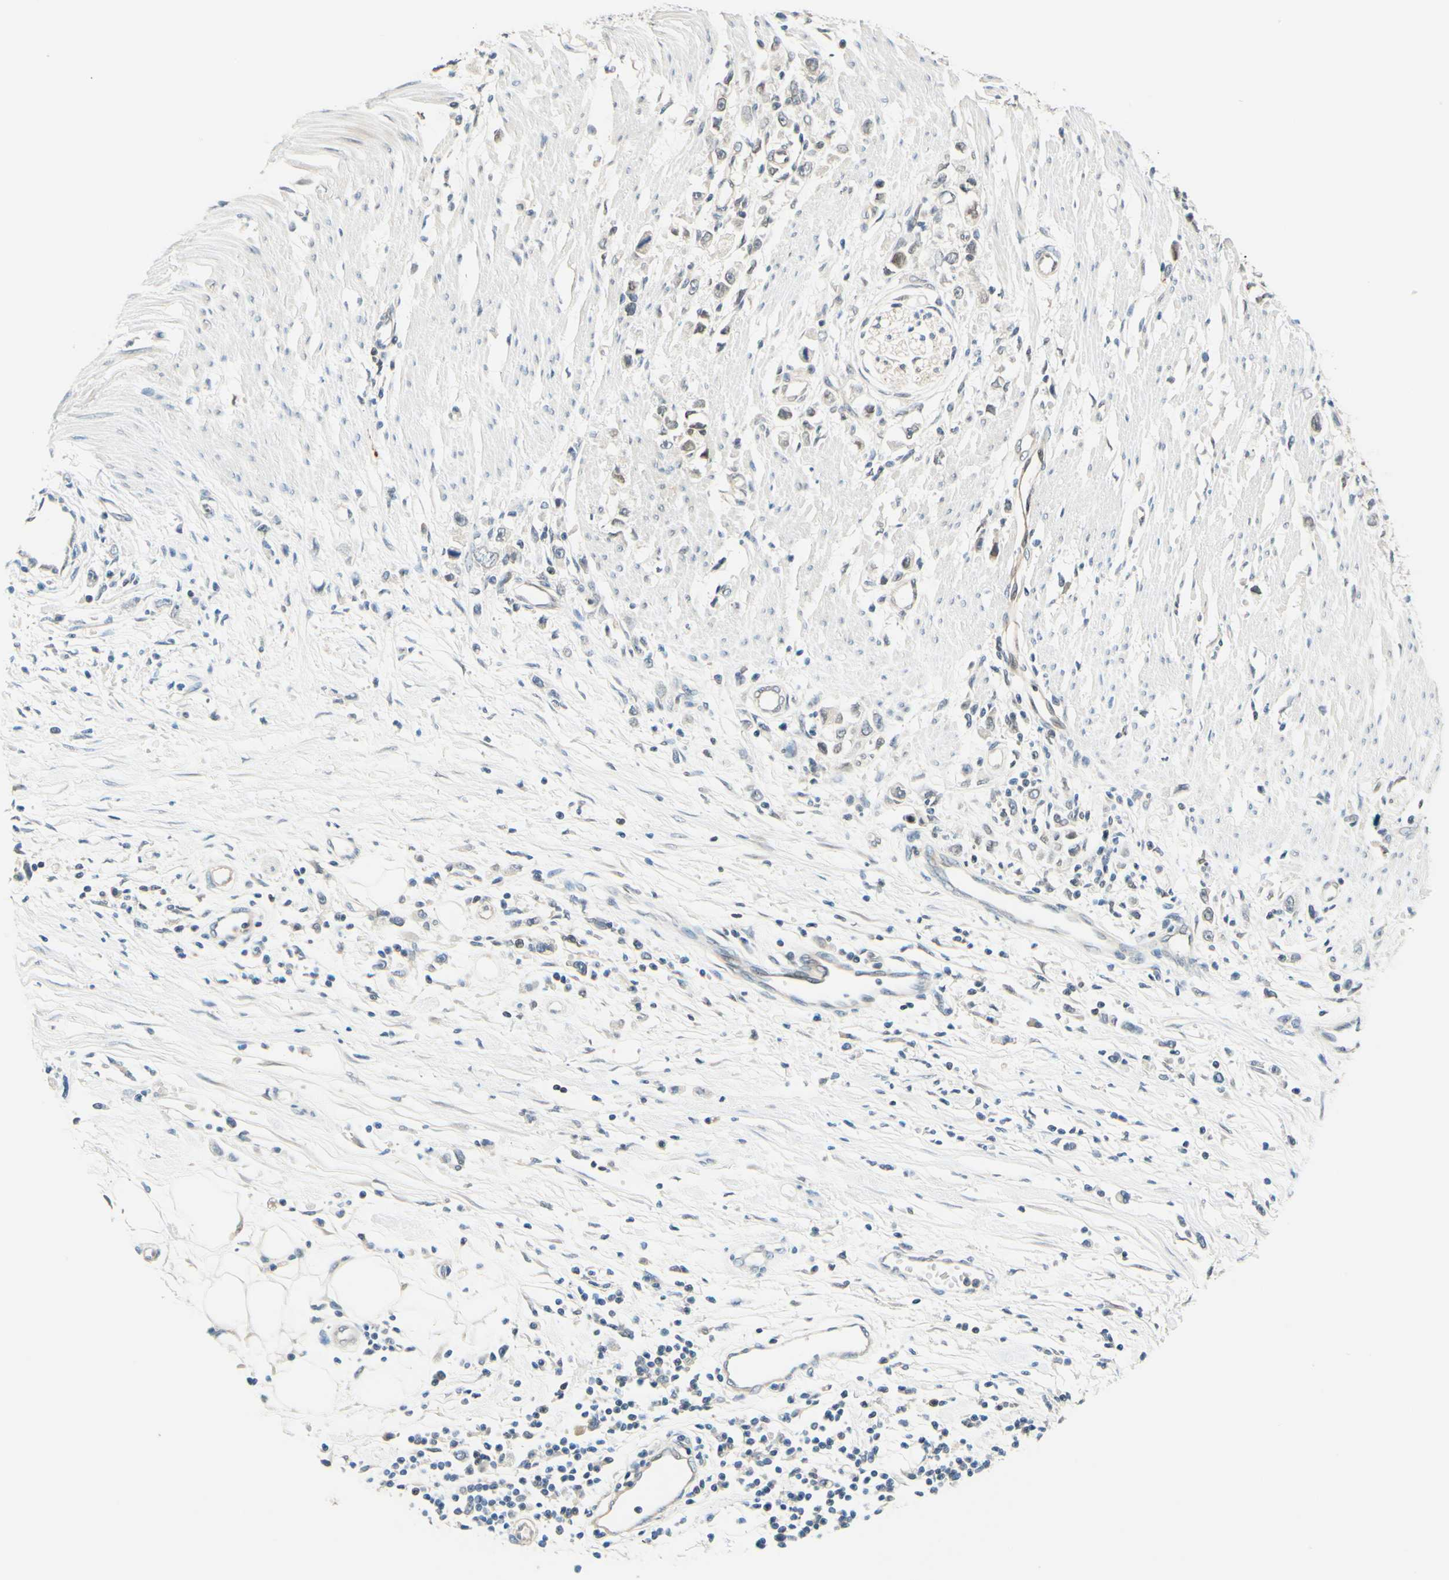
{"staining": {"intensity": "negative", "quantity": "none", "location": "none"}, "tissue": "stomach cancer", "cell_type": "Tumor cells", "image_type": "cancer", "snomed": [{"axis": "morphology", "description": "Adenocarcinoma, NOS"}, {"axis": "topography", "description": "Stomach"}], "caption": "Immunohistochemistry (IHC) of stomach adenocarcinoma exhibits no staining in tumor cells.", "gene": "C2CD2L", "patient": {"sex": "female", "age": 59}}